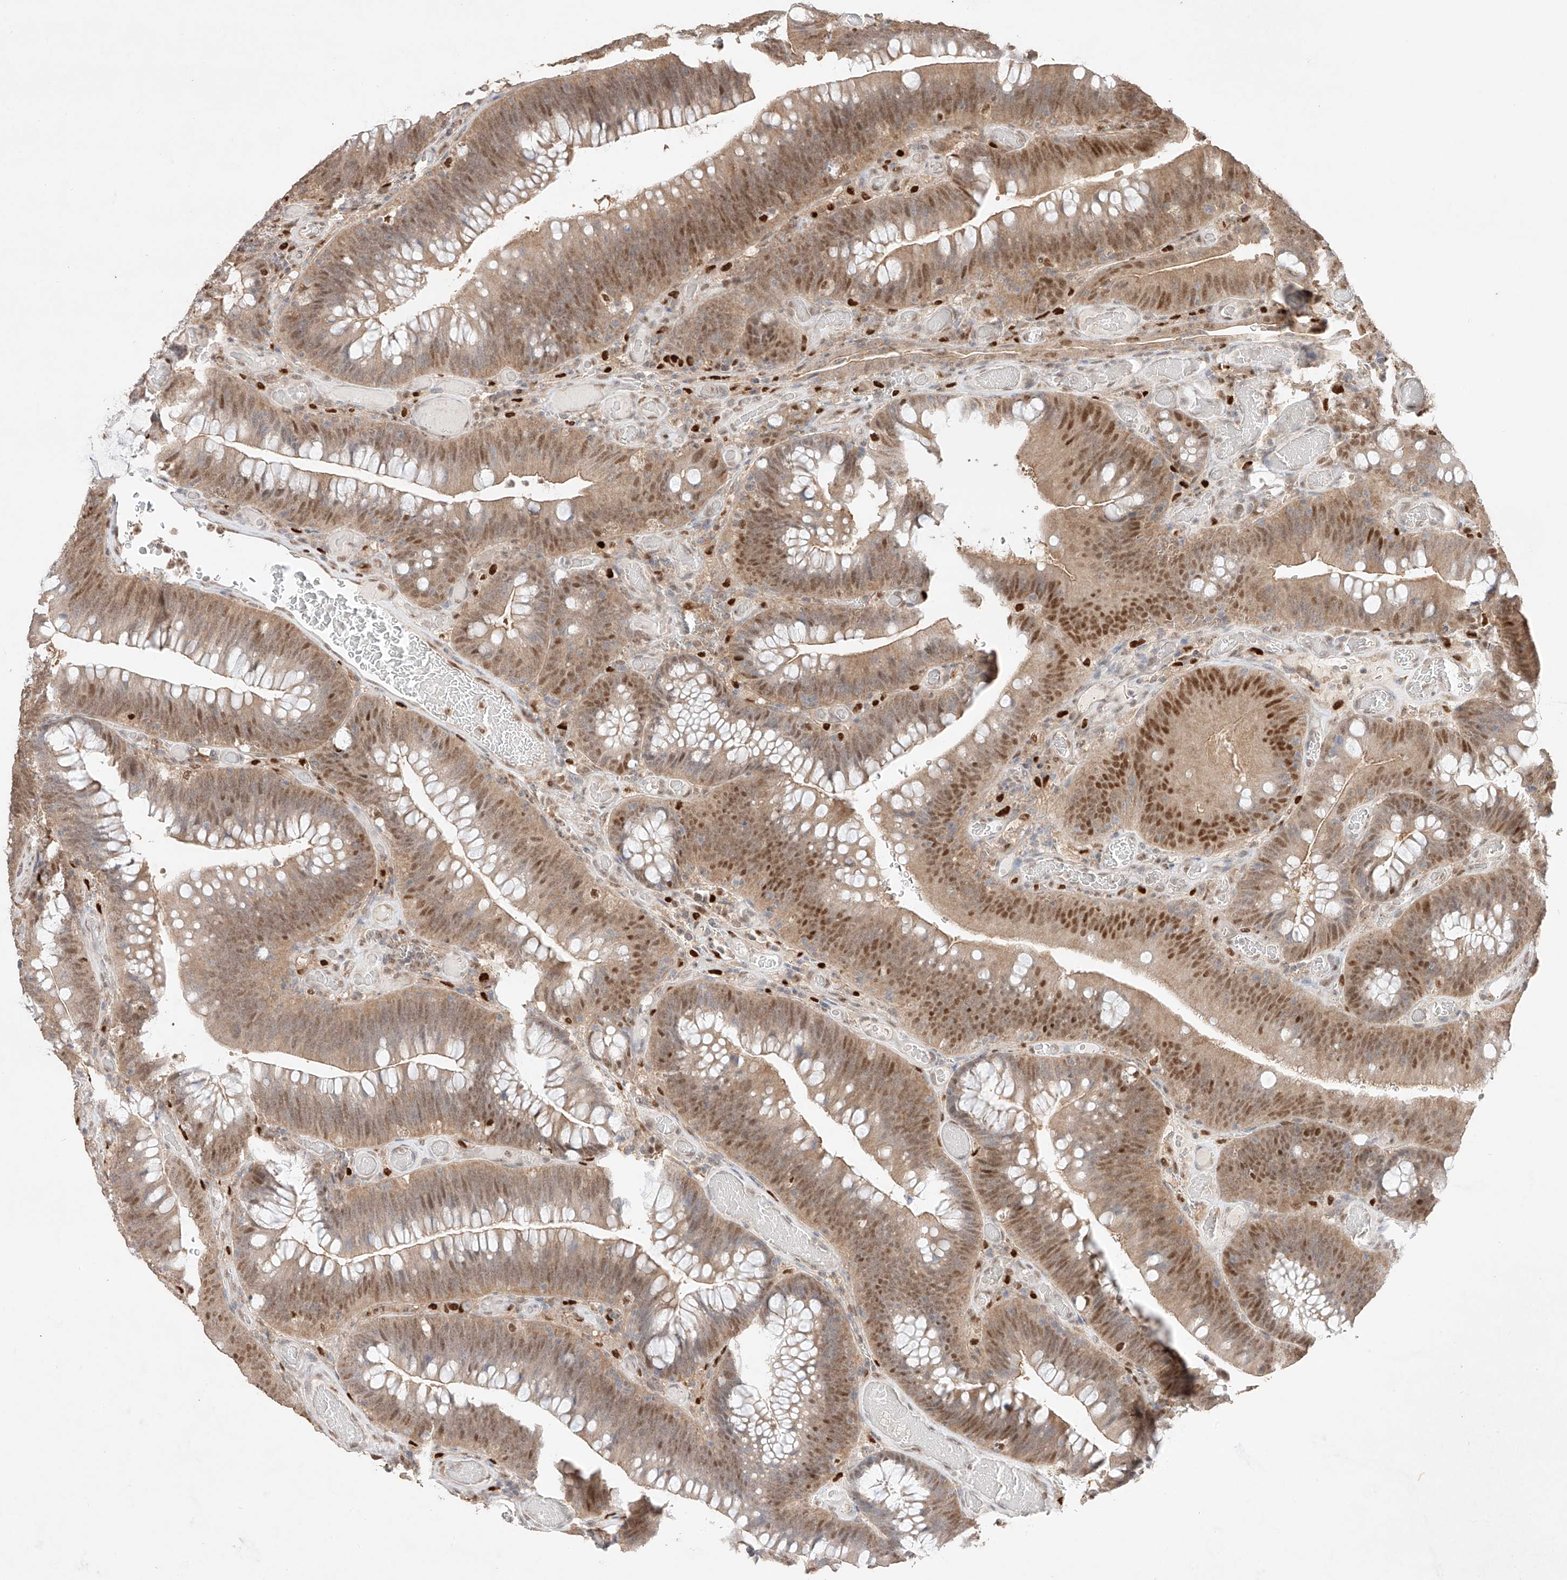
{"staining": {"intensity": "moderate", "quantity": ">75%", "location": "cytoplasmic/membranous,nuclear"}, "tissue": "colorectal cancer", "cell_type": "Tumor cells", "image_type": "cancer", "snomed": [{"axis": "morphology", "description": "Normal tissue, NOS"}, {"axis": "topography", "description": "Colon"}], "caption": "A photomicrograph of colorectal cancer stained for a protein demonstrates moderate cytoplasmic/membranous and nuclear brown staining in tumor cells.", "gene": "APIP", "patient": {"sex": "female", "age": 82}}